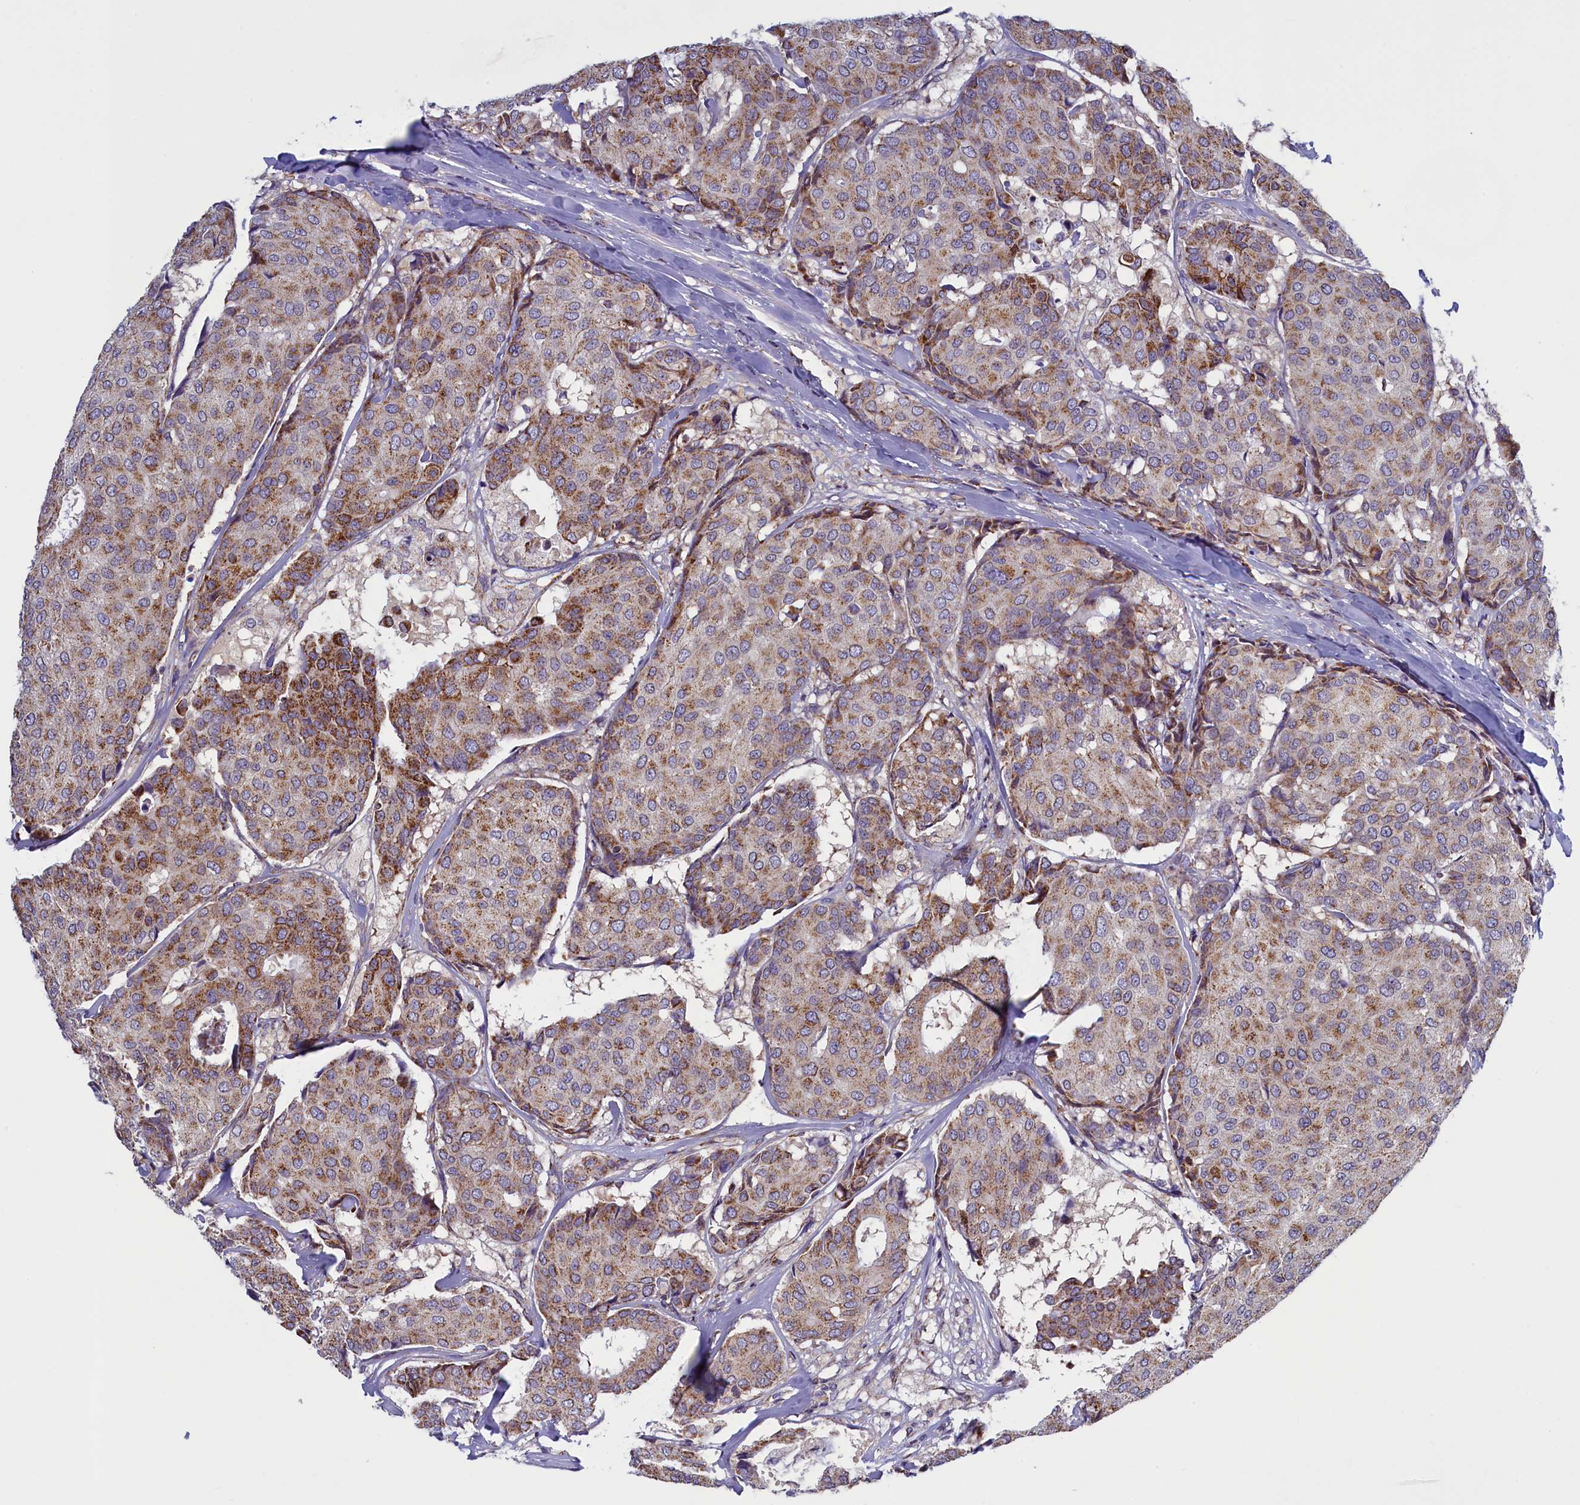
{"staining": {"intensity": "moderate", "quantity": "25%-75%", "location": "cytoplasmic/membranous"}, "tissue": "breast cancer", "cell_type": "Tumor cells", "image_type": "cancer", "snomed": [{"axis": "morphology", "description": "Duct carcinoma"}, {"axis": "topography", "description": "Breast"}], "caption": "The immunohistochemical stain highlights moderate cytoplasmic/membranous positivity in tumor cells of breast cancer tissue.", "gene": "IFT122", "patient": {"sex": "female", "age": 75}}